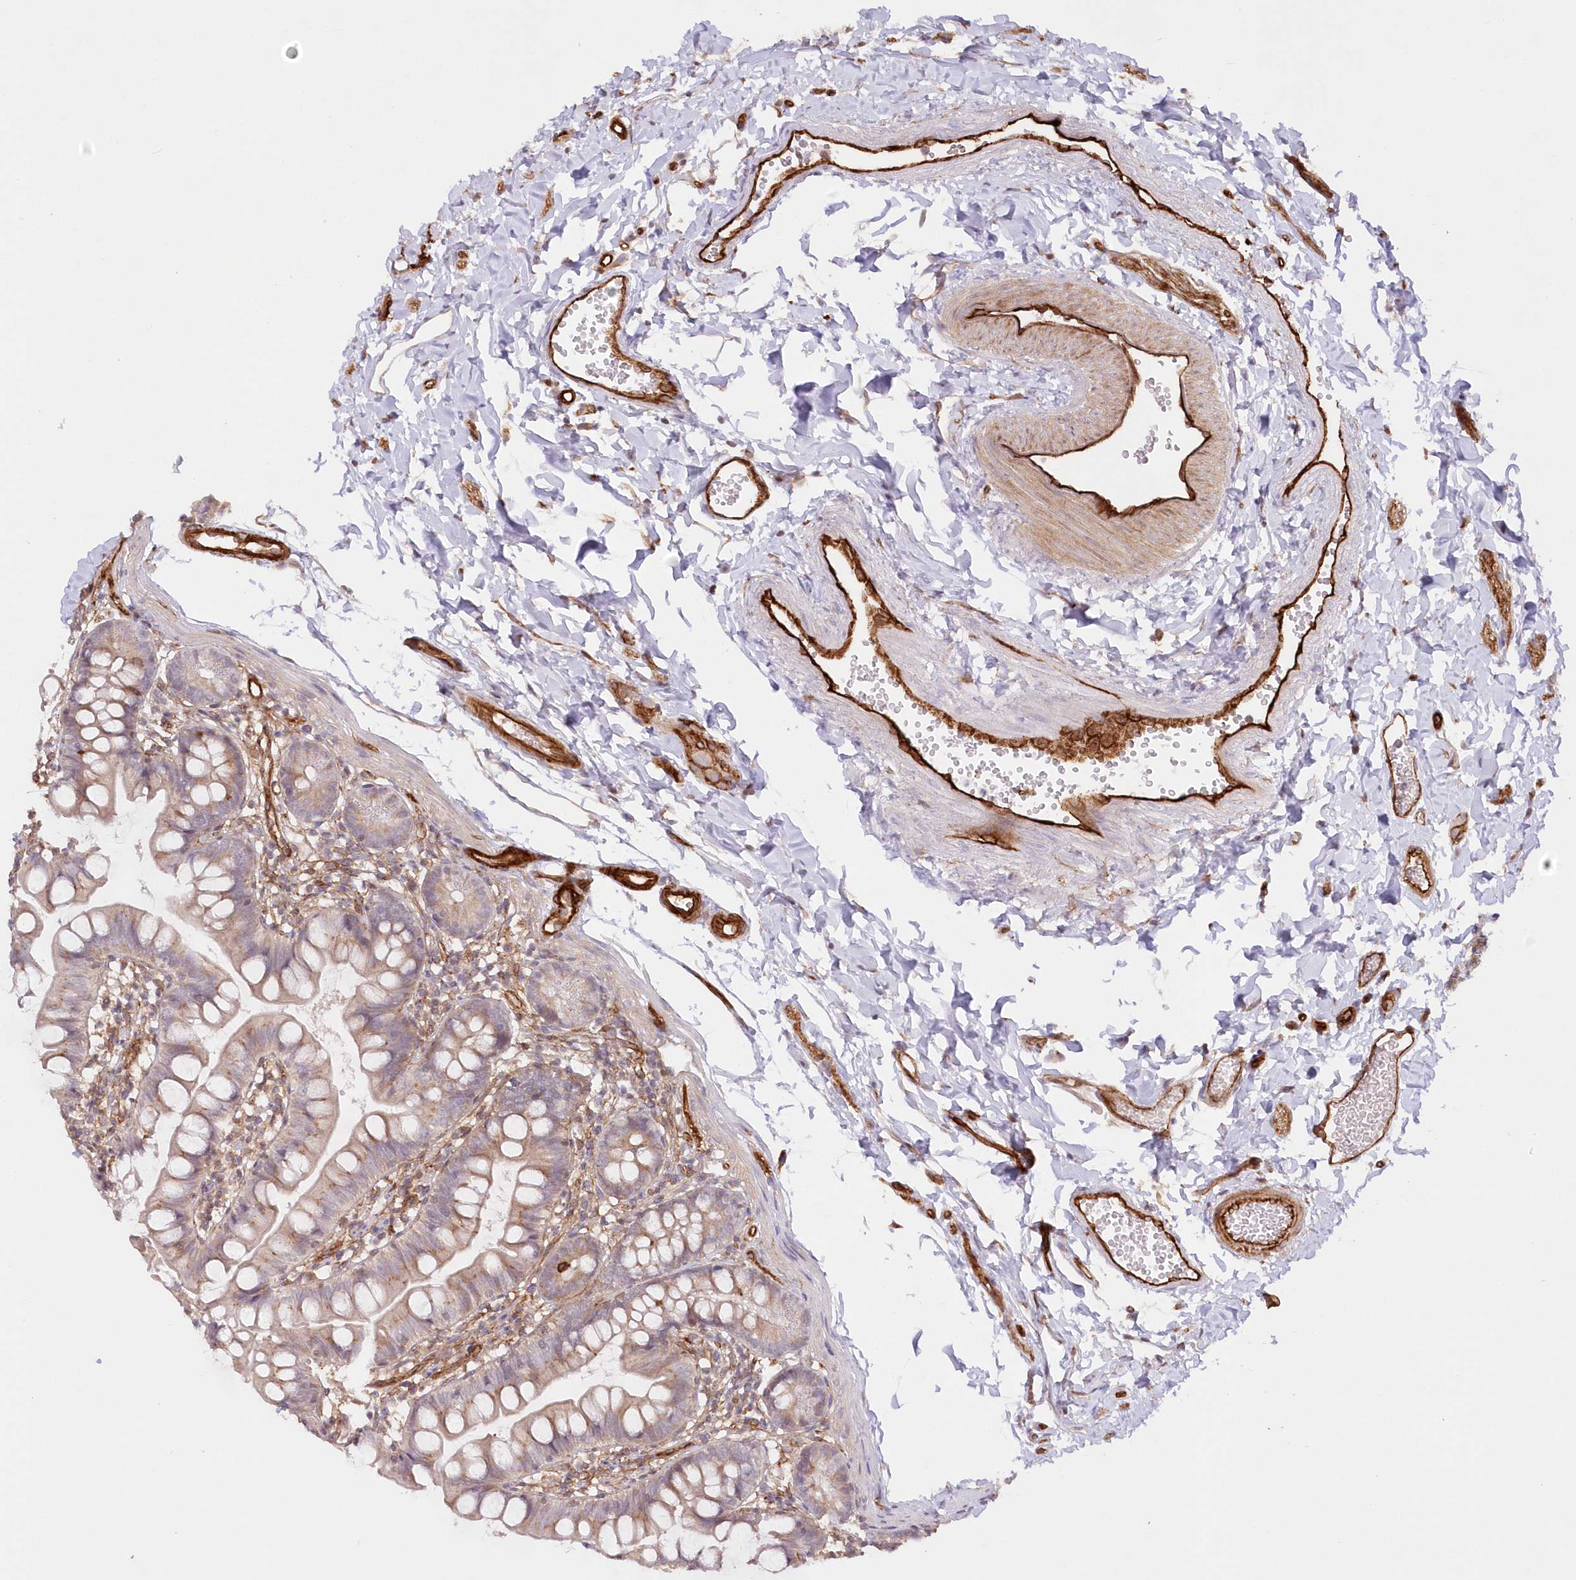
{"staining": {"intensity": "weak", "quantity": ">75%", "location": "cytoplasmic/membranous"}, "tissue": "small intestine", "cell_type": "Glandular cells", "image_type": "normal", "snomed": [{"axis": "morphology", "description": "Normal tissue, NOS"}, {"axis": "topography", "description": "Small intestine"}], "caption": "This photomicrograph reveals immunohistochemistry (IHC) staining of unremarkable small intestine, with low weak cytoplasmic/membranous expression in approximately >75% of glandular cells.", "gene": "AFAP1L2", "patient": {"sex": "male", "age": 7}}